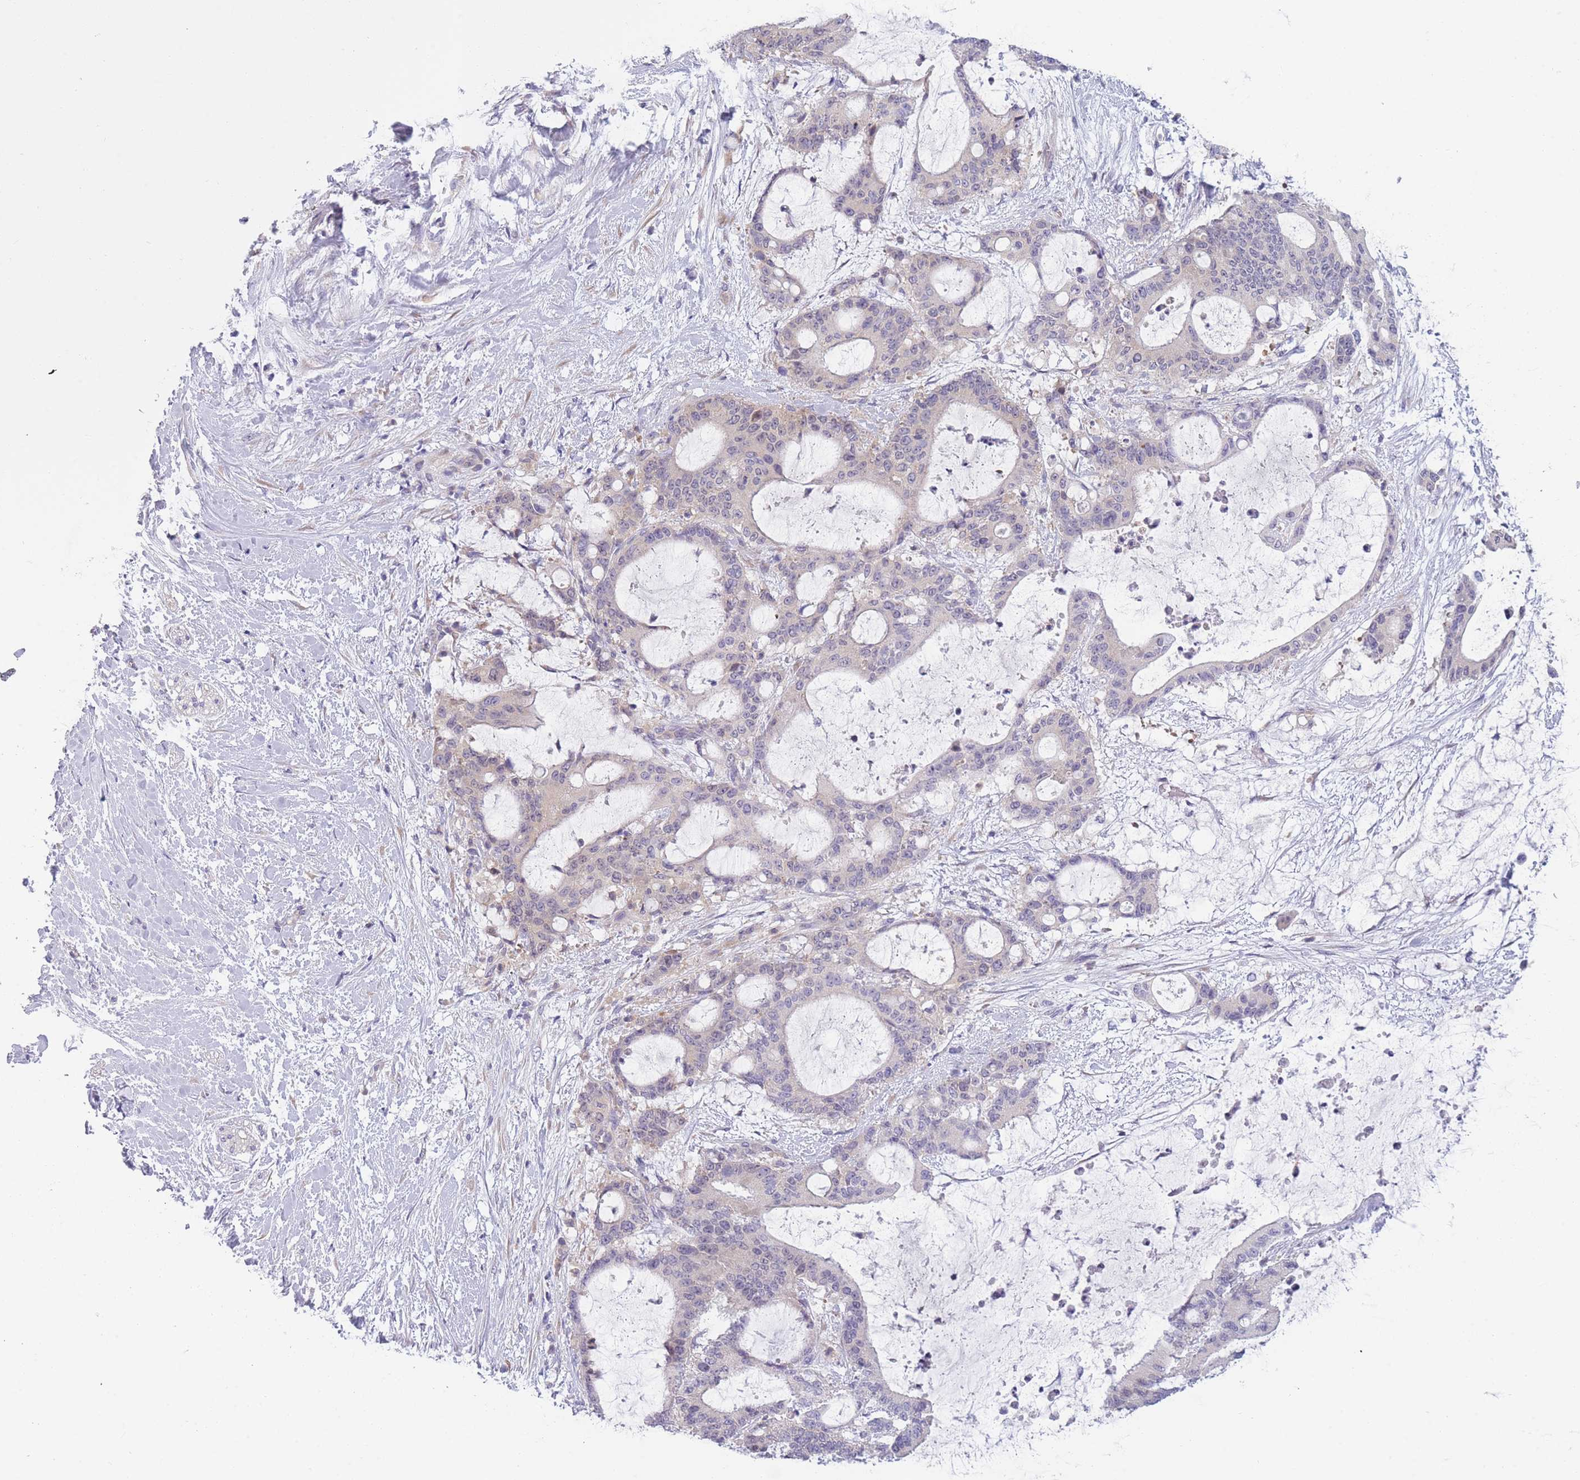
{"staining": {"intensity": "negative", "quantity": "none", "location": "none"}, "tissue": "liver cancer", "cell_type": "Tumor cells", "image_type": "cancer", "snomed": [{"axis": "morphology", "description": "Normal tissue, NOS"}, {"axis": "morphology", "description": "Cholangiocarcinoma"}, {"axis": "topography", "description": "Liver"}, {"axis": "topography", "description": "Peripheral nerve tissue"}], "caption": "DAB immunohistochemical staining of human liver cancer (cholangiocarcinoma) displays no significant expression in tumor cells.", "gene": "NDUFAF6", "patient": {"sex": "female", "age": 73}}